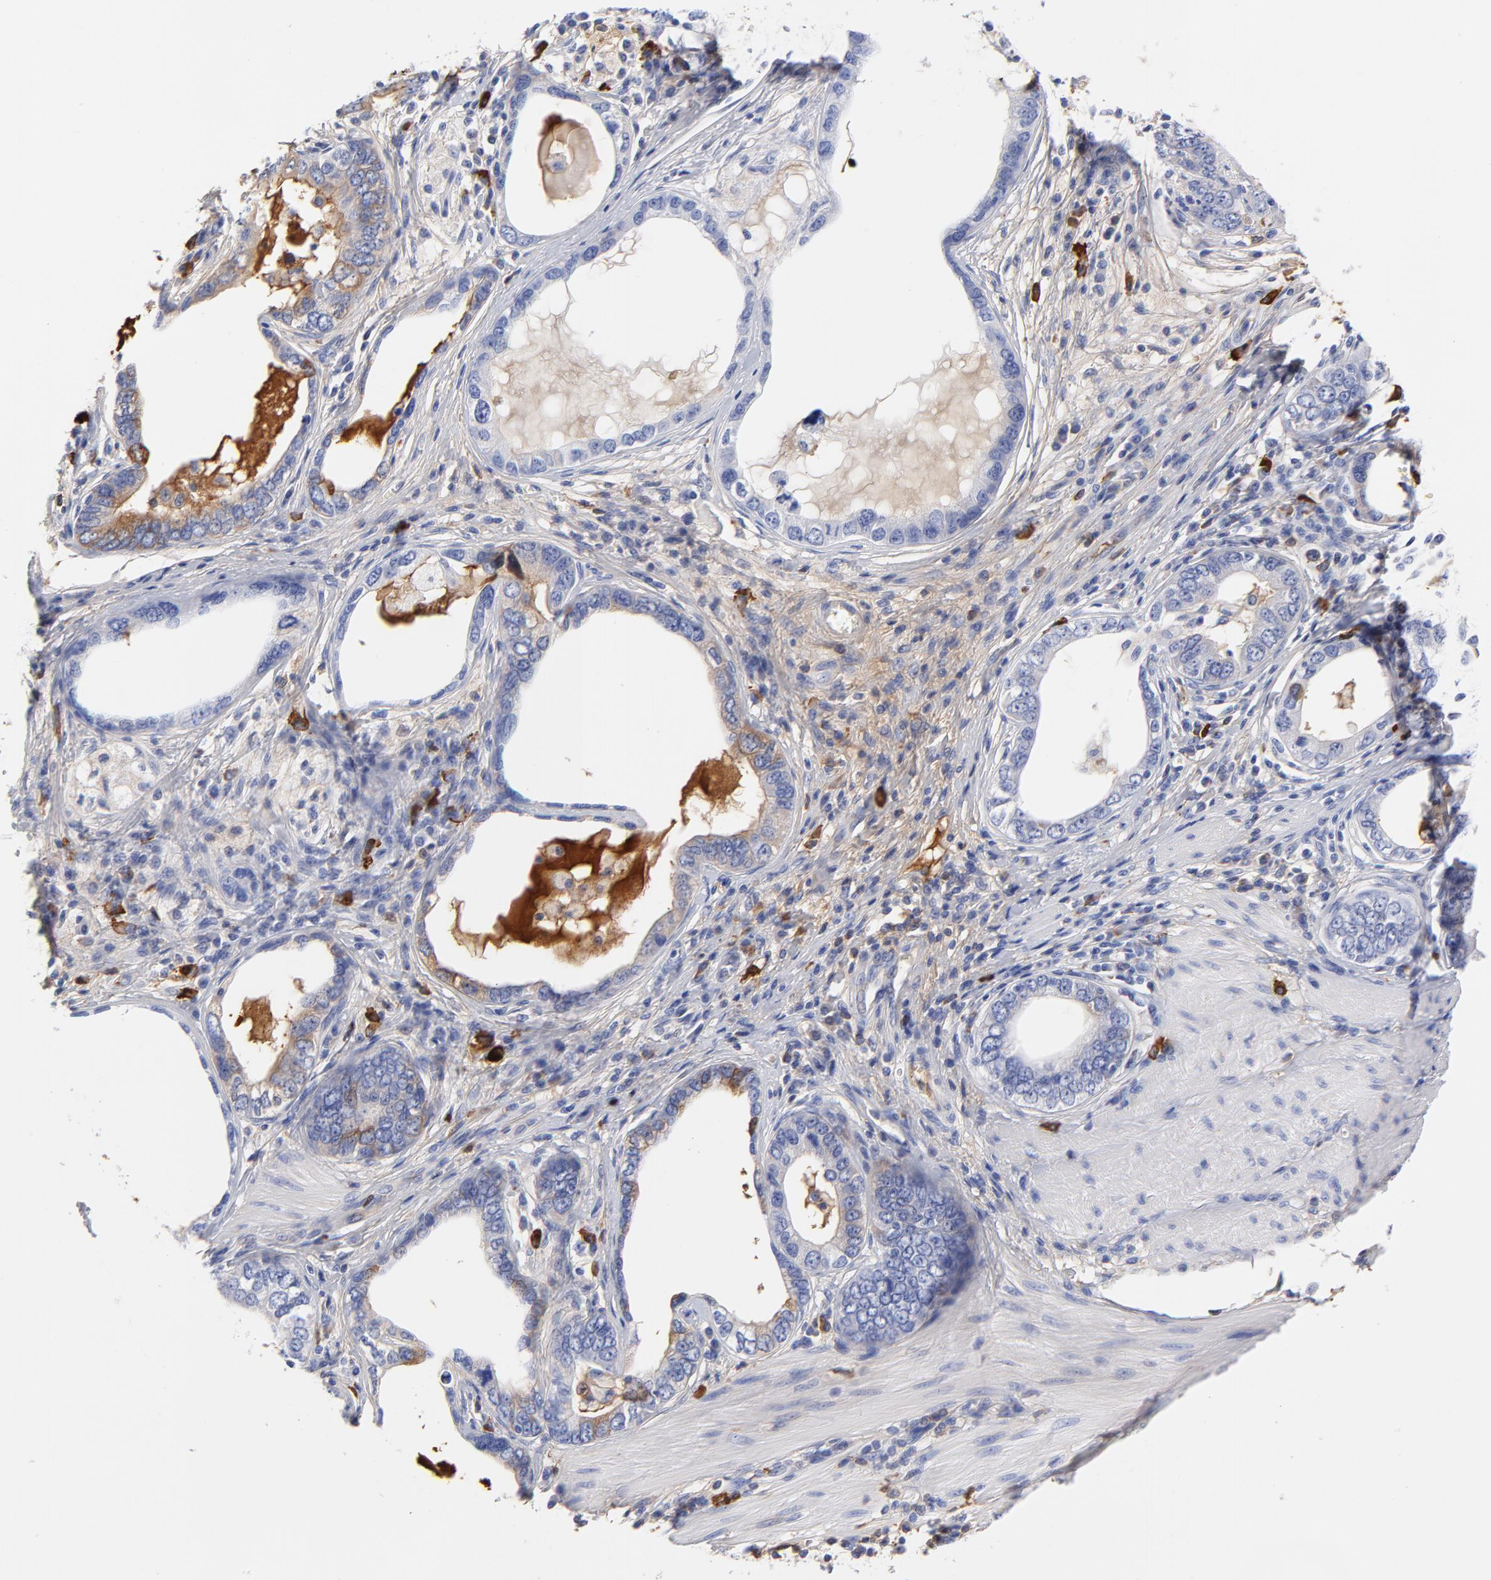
{"staining": {"intensity": "moderate", "quantity": "25%-75%", "location": "cytoplasmic/membranous"}, "tissue": "stomach cancer", "cell_type": "Tumor cells", "image_type": "cancer", "snomed": [{"axis": "morphology", "description": "Adenocarcinoma, NOS"}, {"axis": "topography", "description": "Stomach, lower"}], "caption": "Protein positivity by immunohistochemistry (IHC) shows moderate cytoplasmic/membranous positivity in about 25%-75% of tumor cells in stomach cancer (adenocarcinoma).", "gene": "IGLV3-10", "patient": {"sex": "female", "age": 93}}